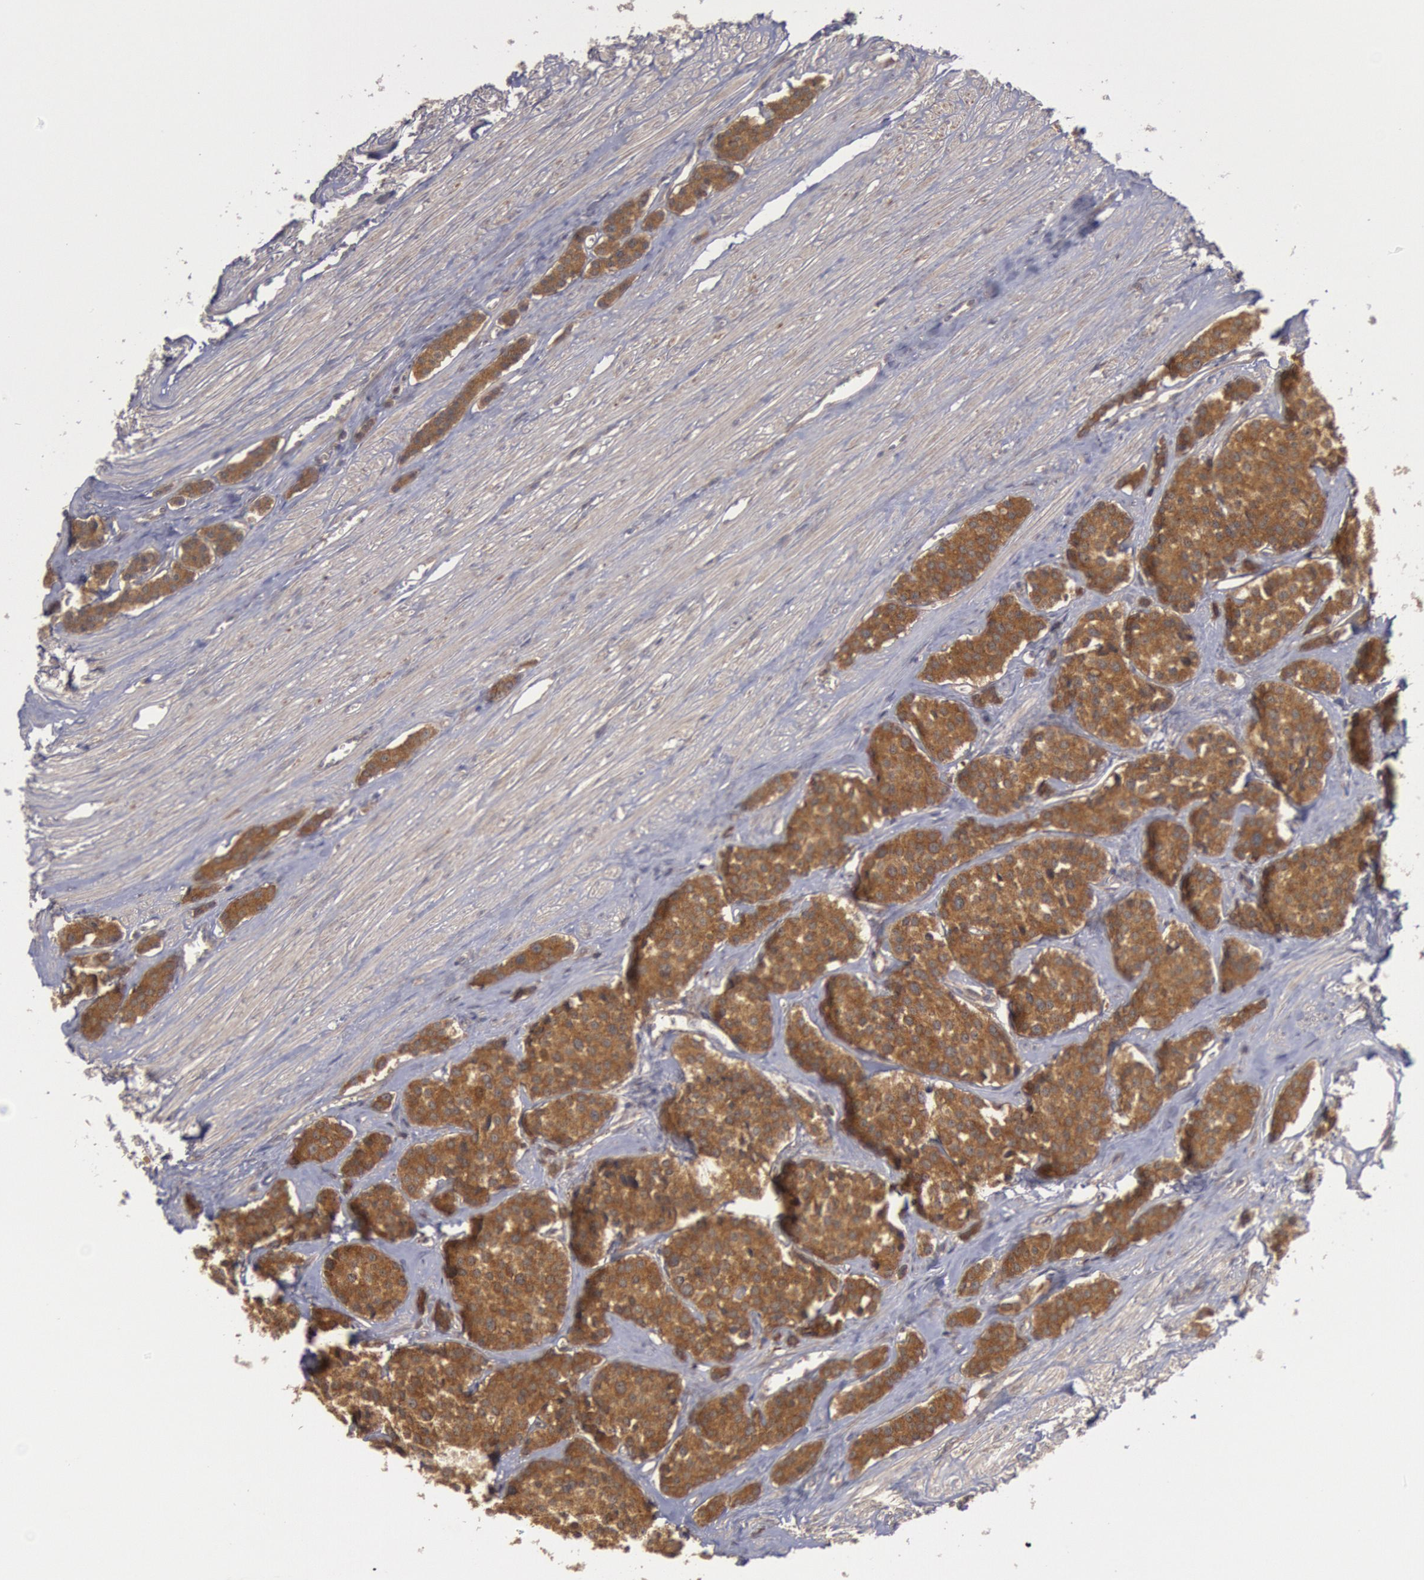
{"staining": {"intensity": "moderate", "quantity": ">75%", "location": "cytoplasmic/membranous"}, "tissue": "carcinoid", "cell_type": "Tumor cells", "image_type": "cancer", "snomed": [{"axis": "morphology", "description": "Carcinoid, malignant, NOS"}, {"axis": "topography", "description": "Small intestine"}], "caption": "Immunohistochemistry (IHC) image of neoplastic tissue: human carcinoid (malignant) stained using immunohistochemistry reveals medium levels of moderate protein expression localized specifically in the cytoplasmic/membranous of tumor cells, appearing as a cytoplasmic/membranous brown color.", "gene": "BRAF", "patient": {"sex": "male", "age": 60}}